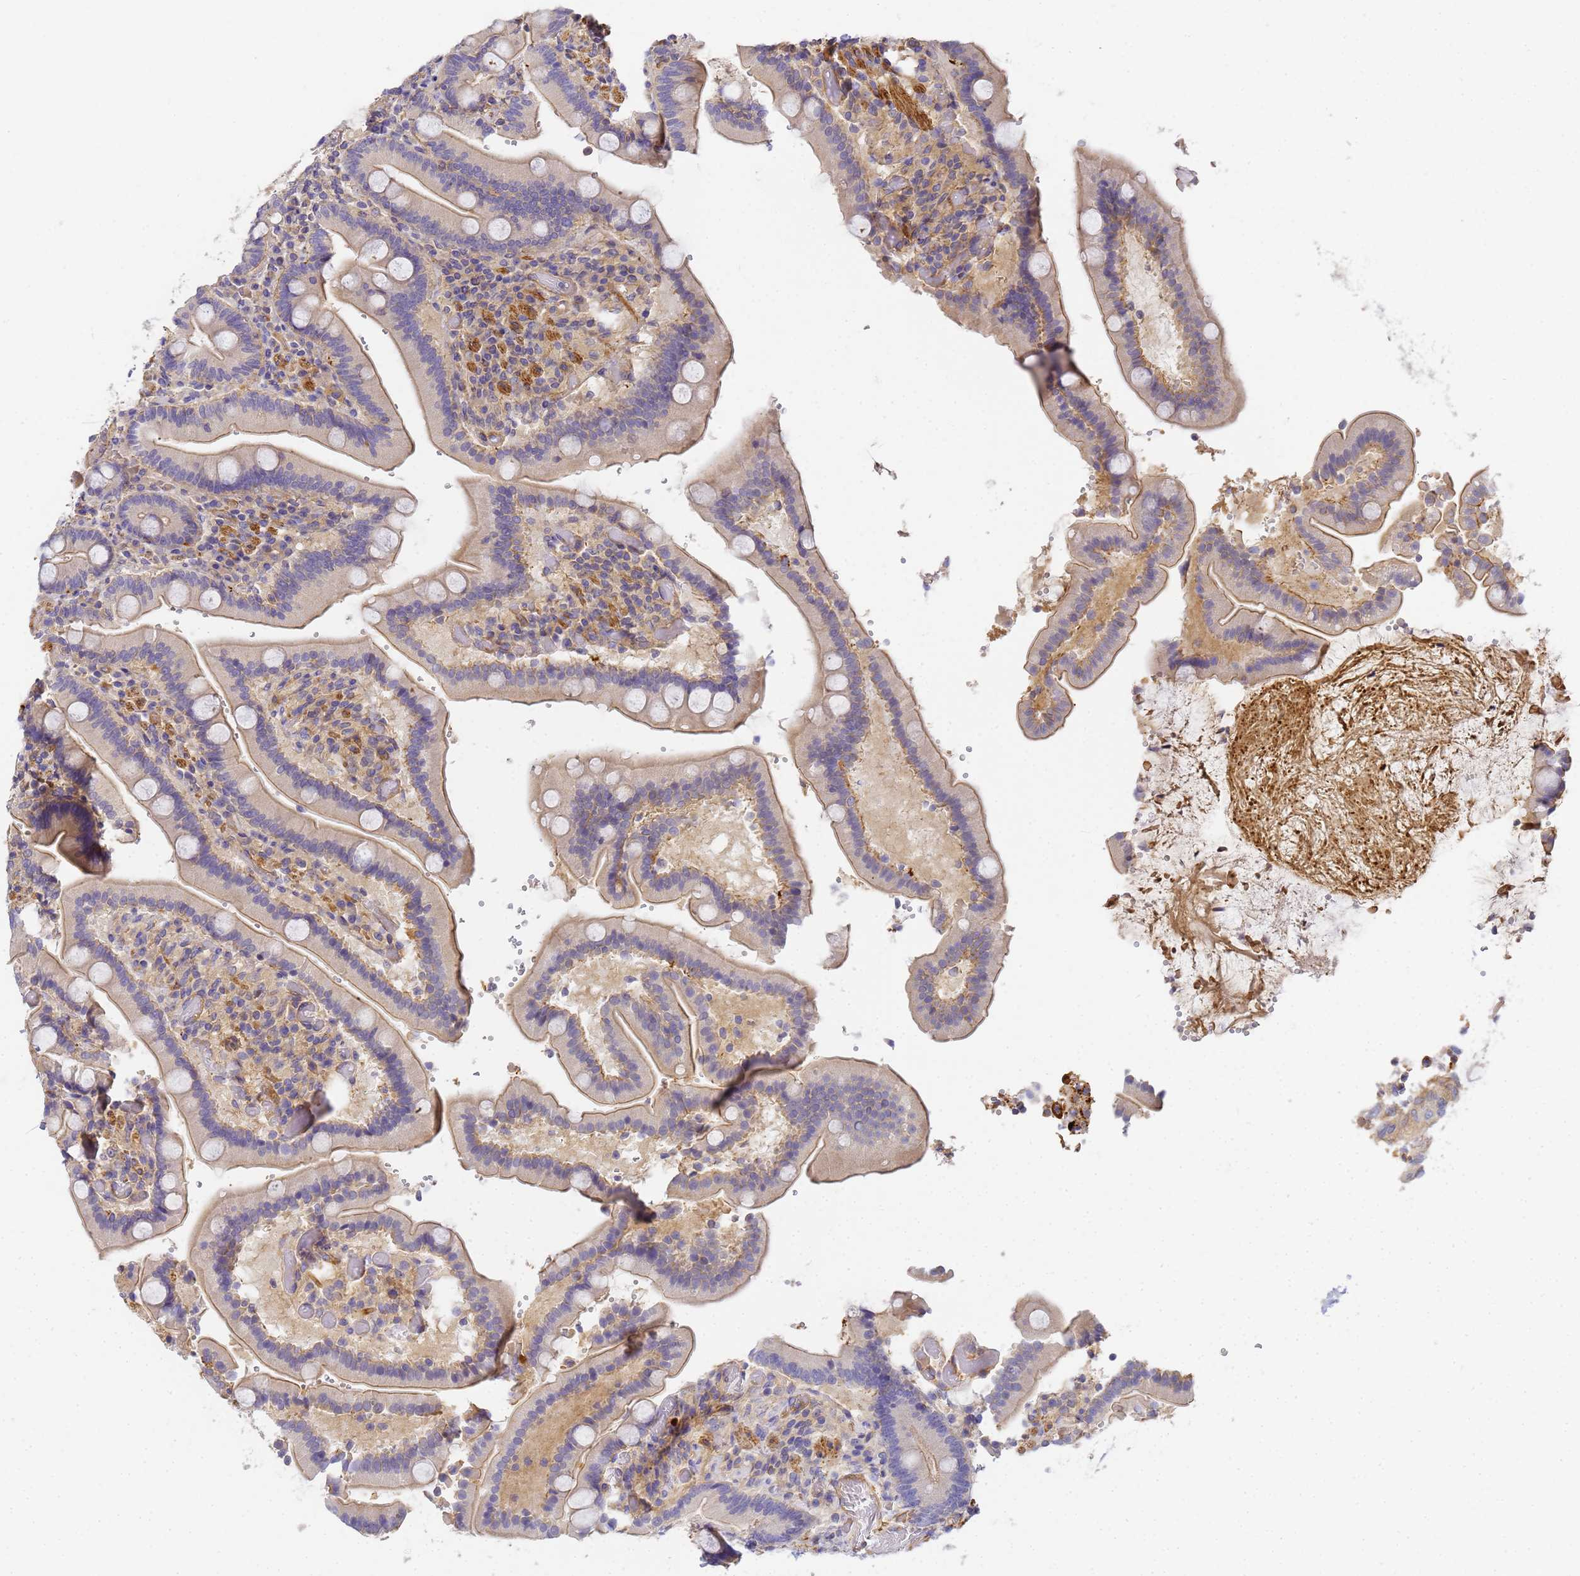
{"staining": {"intensity": "weak", "quantity": "25%-75%", "location": "cytoplasmic/membranous"}, "tissue": "duodenum", "cell_type": "Glandular cells", "image_type": "normal", "snomed": [{"axis": "morphology", "description": "Normal tissue, NOS"}, {"axis": "topography", "description": "Duodenum"}], "caption": "Protein staining shows weak cytoplasmic/membranous staining in about 25%-75% of glandular cells in unremarkable duodenum. (Brightfield microscopy of DAB IHC at high magnification).", "gene": "MYL10", "patient": {"sex": "female", "age": 62}}